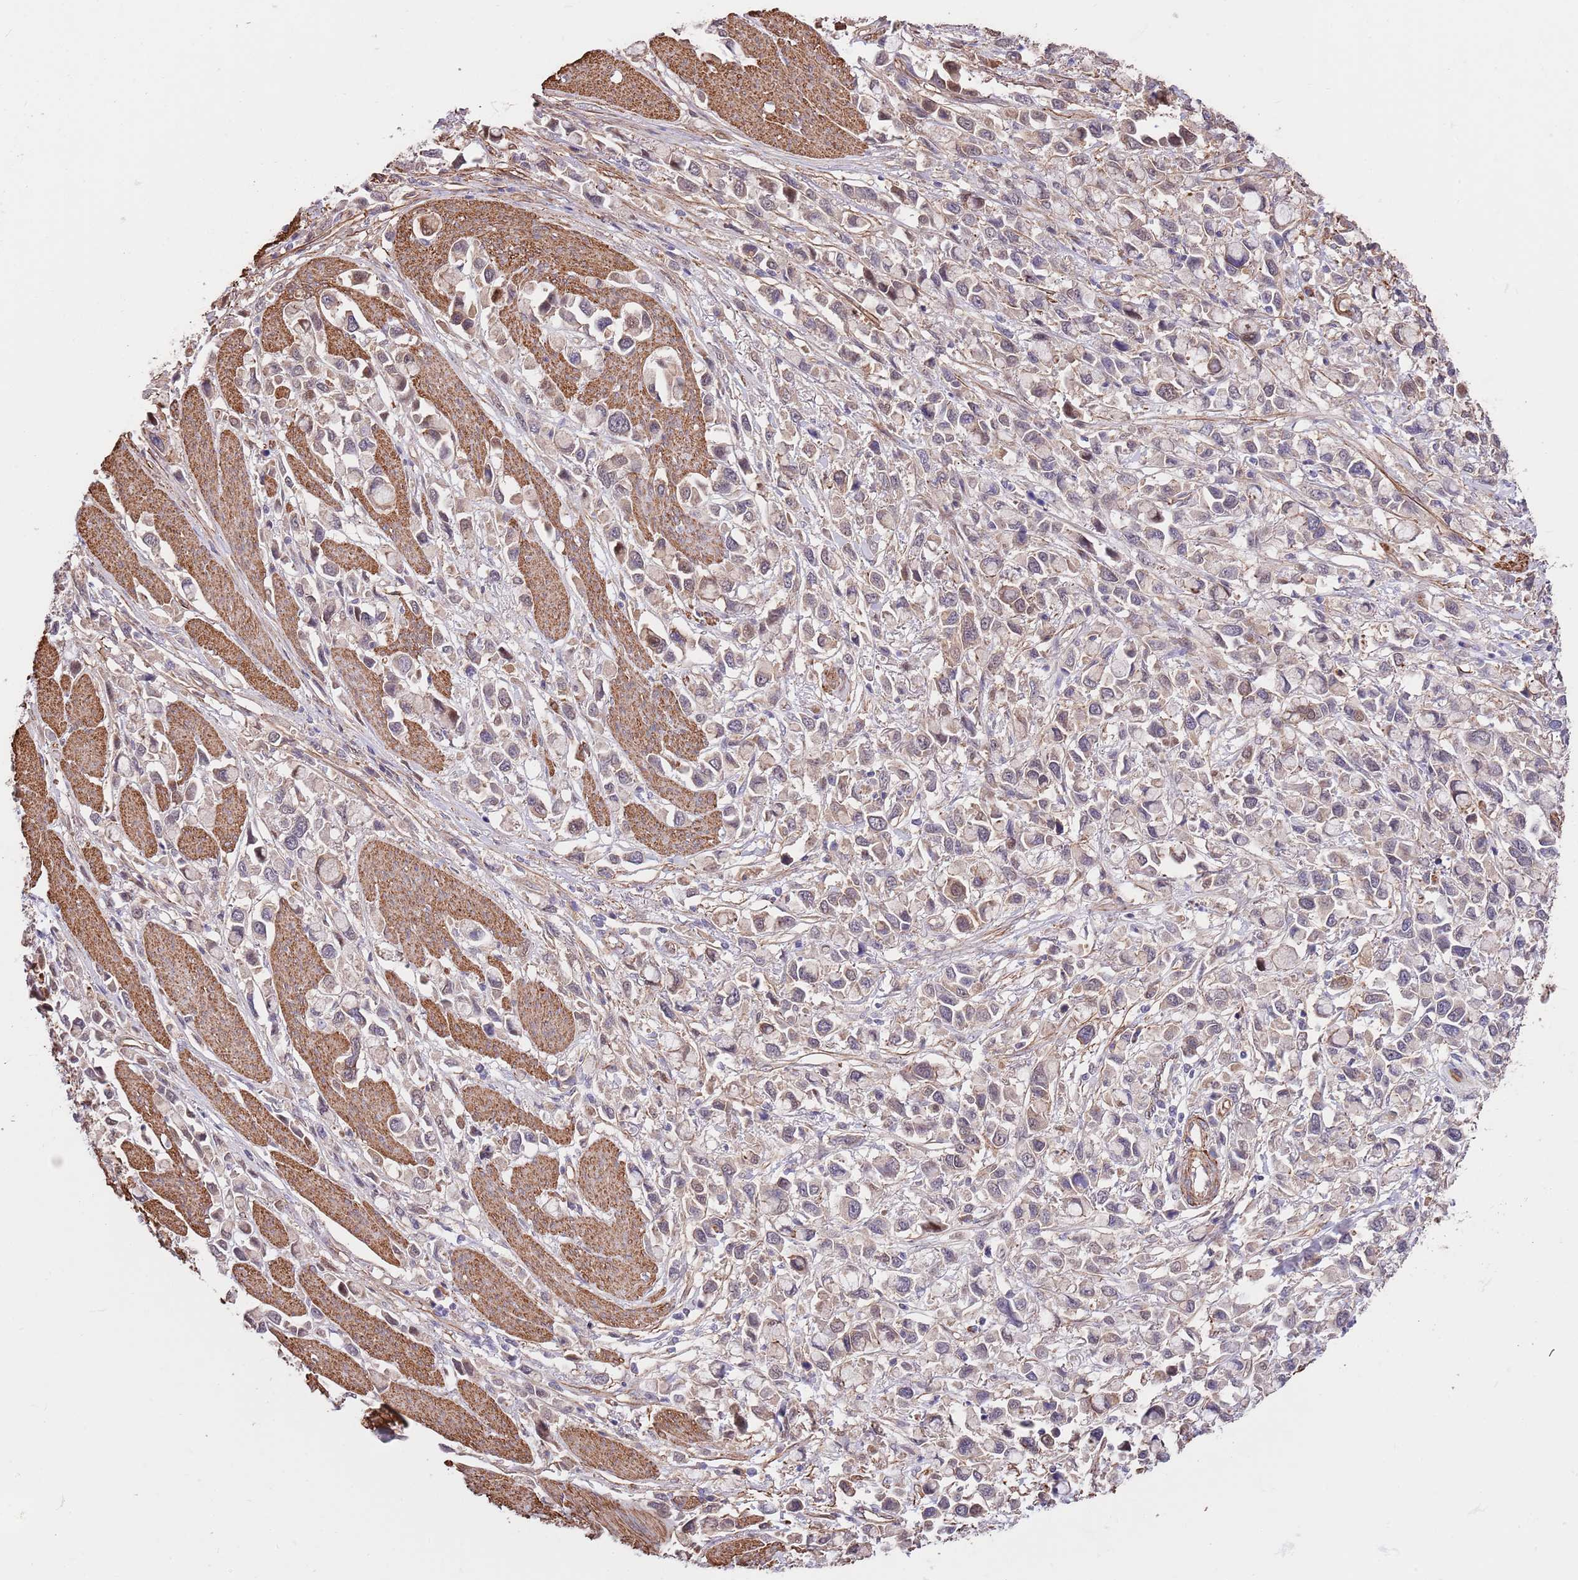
{"staining": {"intensity": "weak", "quantity": "<25%", "location": "cytoplasmic/membranous"}, "tissue": "stomach cancer", "cell_type": "Tumor cells", "image_type": "cancer", "snomed": [{"axis": "morphology", "description": "Adenocarcinoma, NOS"}, {"axis": "topography", "description": "Stomach"}], "caption": "Protein analysis of stomach cancer exhibits no significant positivity in tumor cells.", "gene": "BPNT1", "patient": {"sex": "female", "age": 81}}